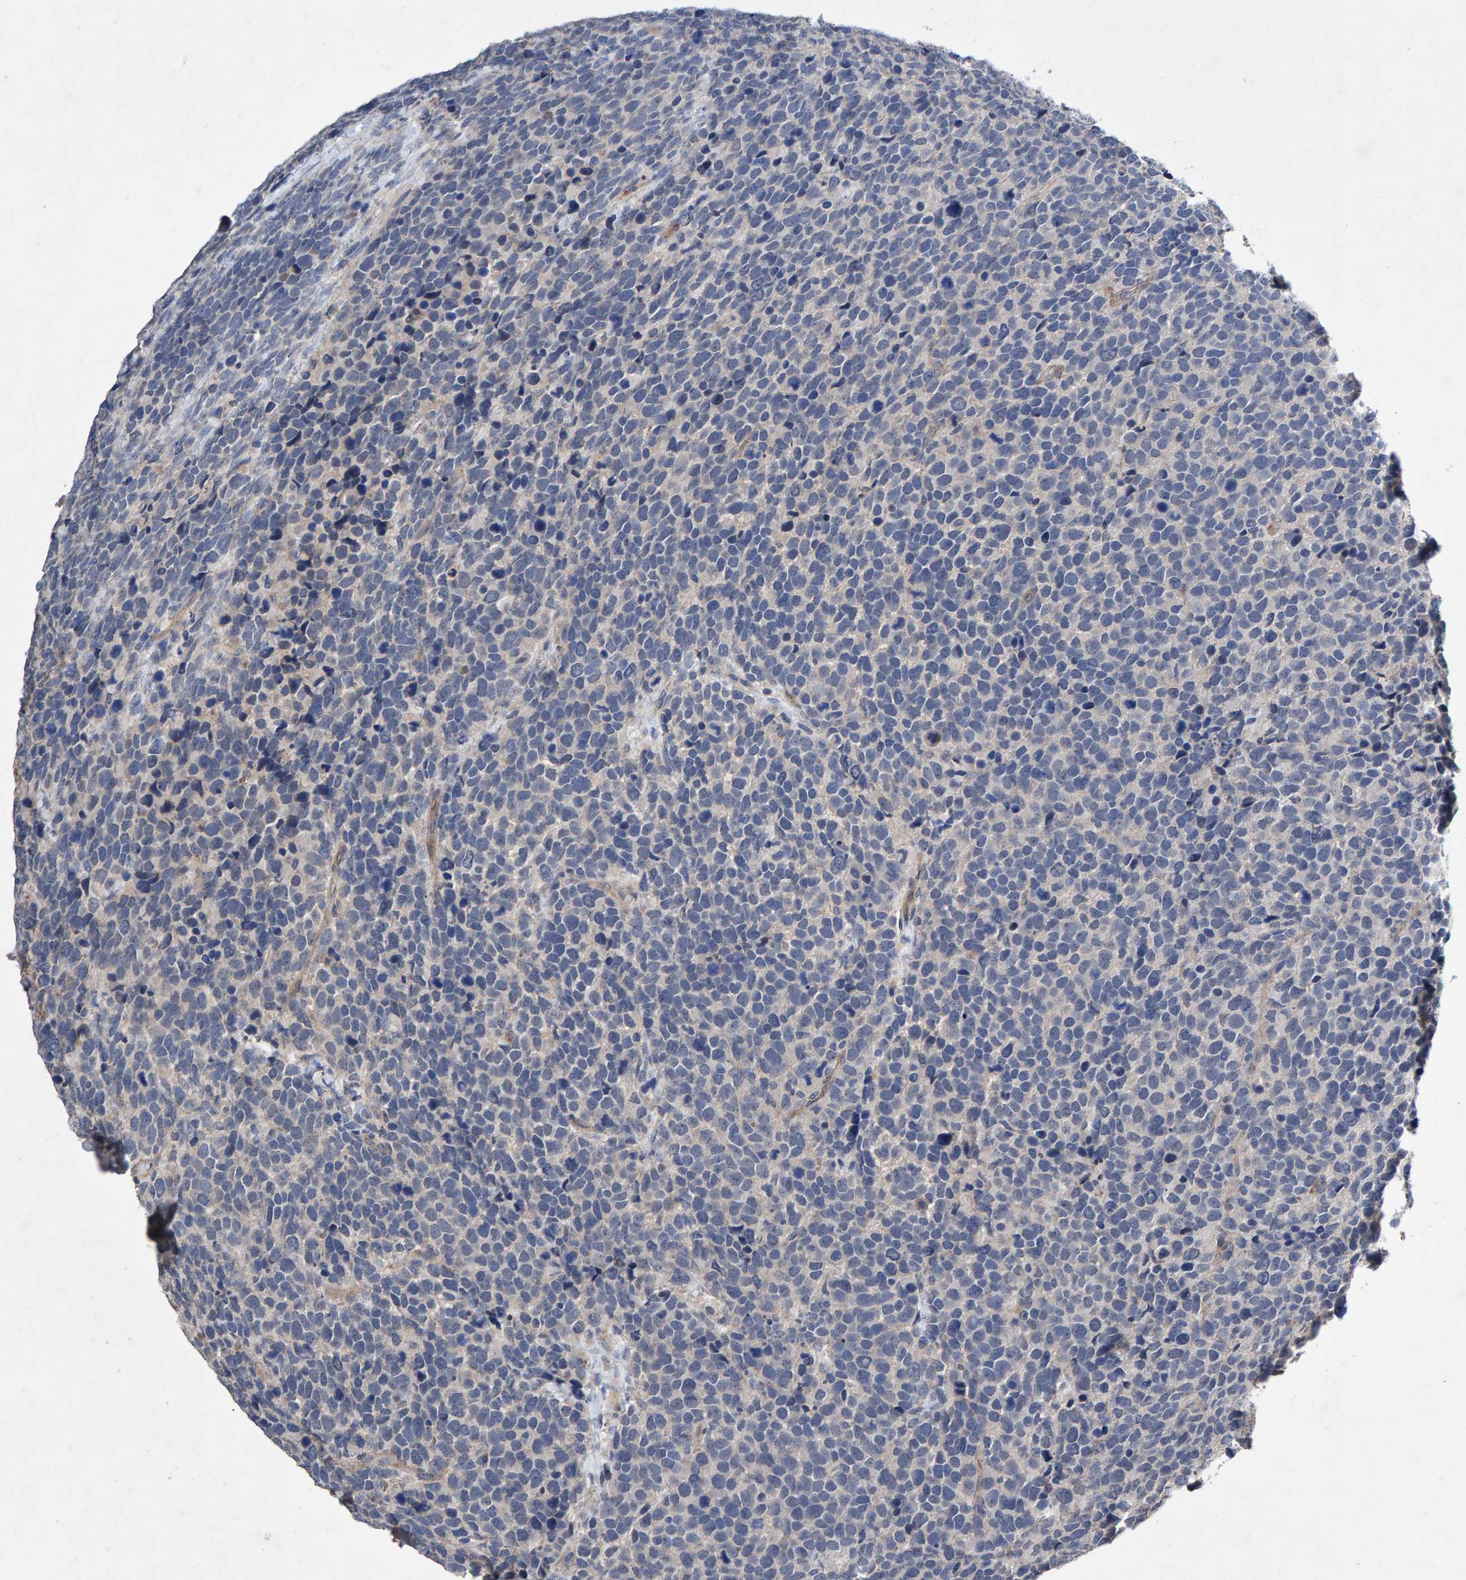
{"staining": {"intensity": "negative", "quantity": "none", "location": "none"}, "tissue": "urothelial cancer", "cell_type": "Tumor cells", "image_type": "cancer", "snomed": [{"axis": "morphology", "description": "Urothelial carcinoma, High grade"}, {"axis": "topography", "description": "Urinary bladder"}], "caption": "A micrograph of urothelial cancer stained for a protein exhibits no brown staining in tumor cells.", "gene": "EFR3A", "patient": {"sex": "female", "age": 82}}